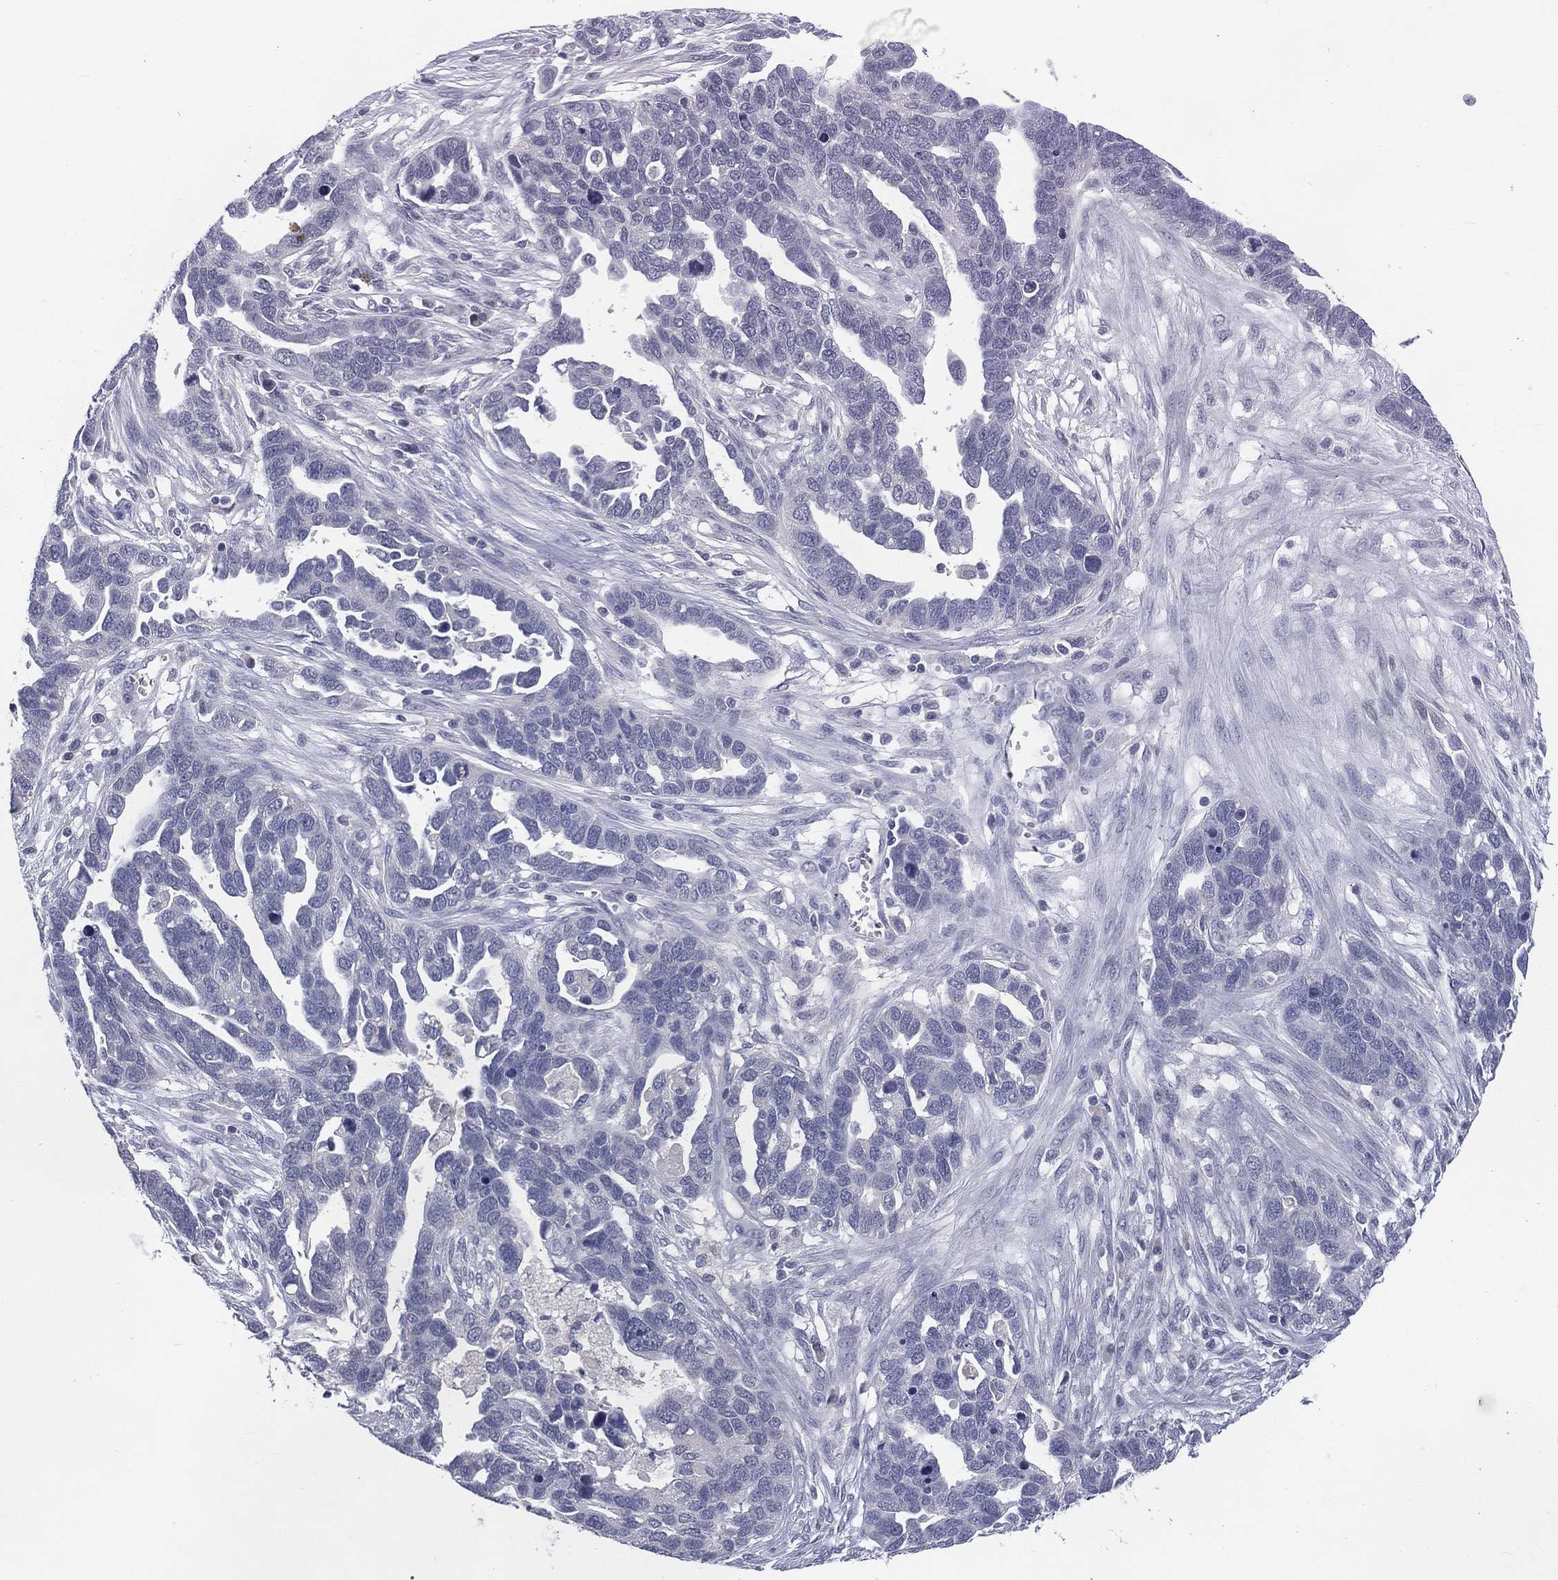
{"staining": {"intensity": "negative", "quantity": "none", "location": "none"}, "tissue": "ovarian cancer", "cell_type": "Tumor cells", "image_type": "cancer", "snomed": [{"axis": "morphology", "description": "Cystadenocarcinoma, serous, NOS"}, {"axis": "topography", "description": "Ovary"}], "caption": "High power microscopy micrograph of an immunohistochemistry (IHC) image of ovarian cancer (serous cystadenocarcinoma), revealing no significant staining in tumor cells.", "gene": "KRT35", "patient": {"sex": "female", "age": 54}}